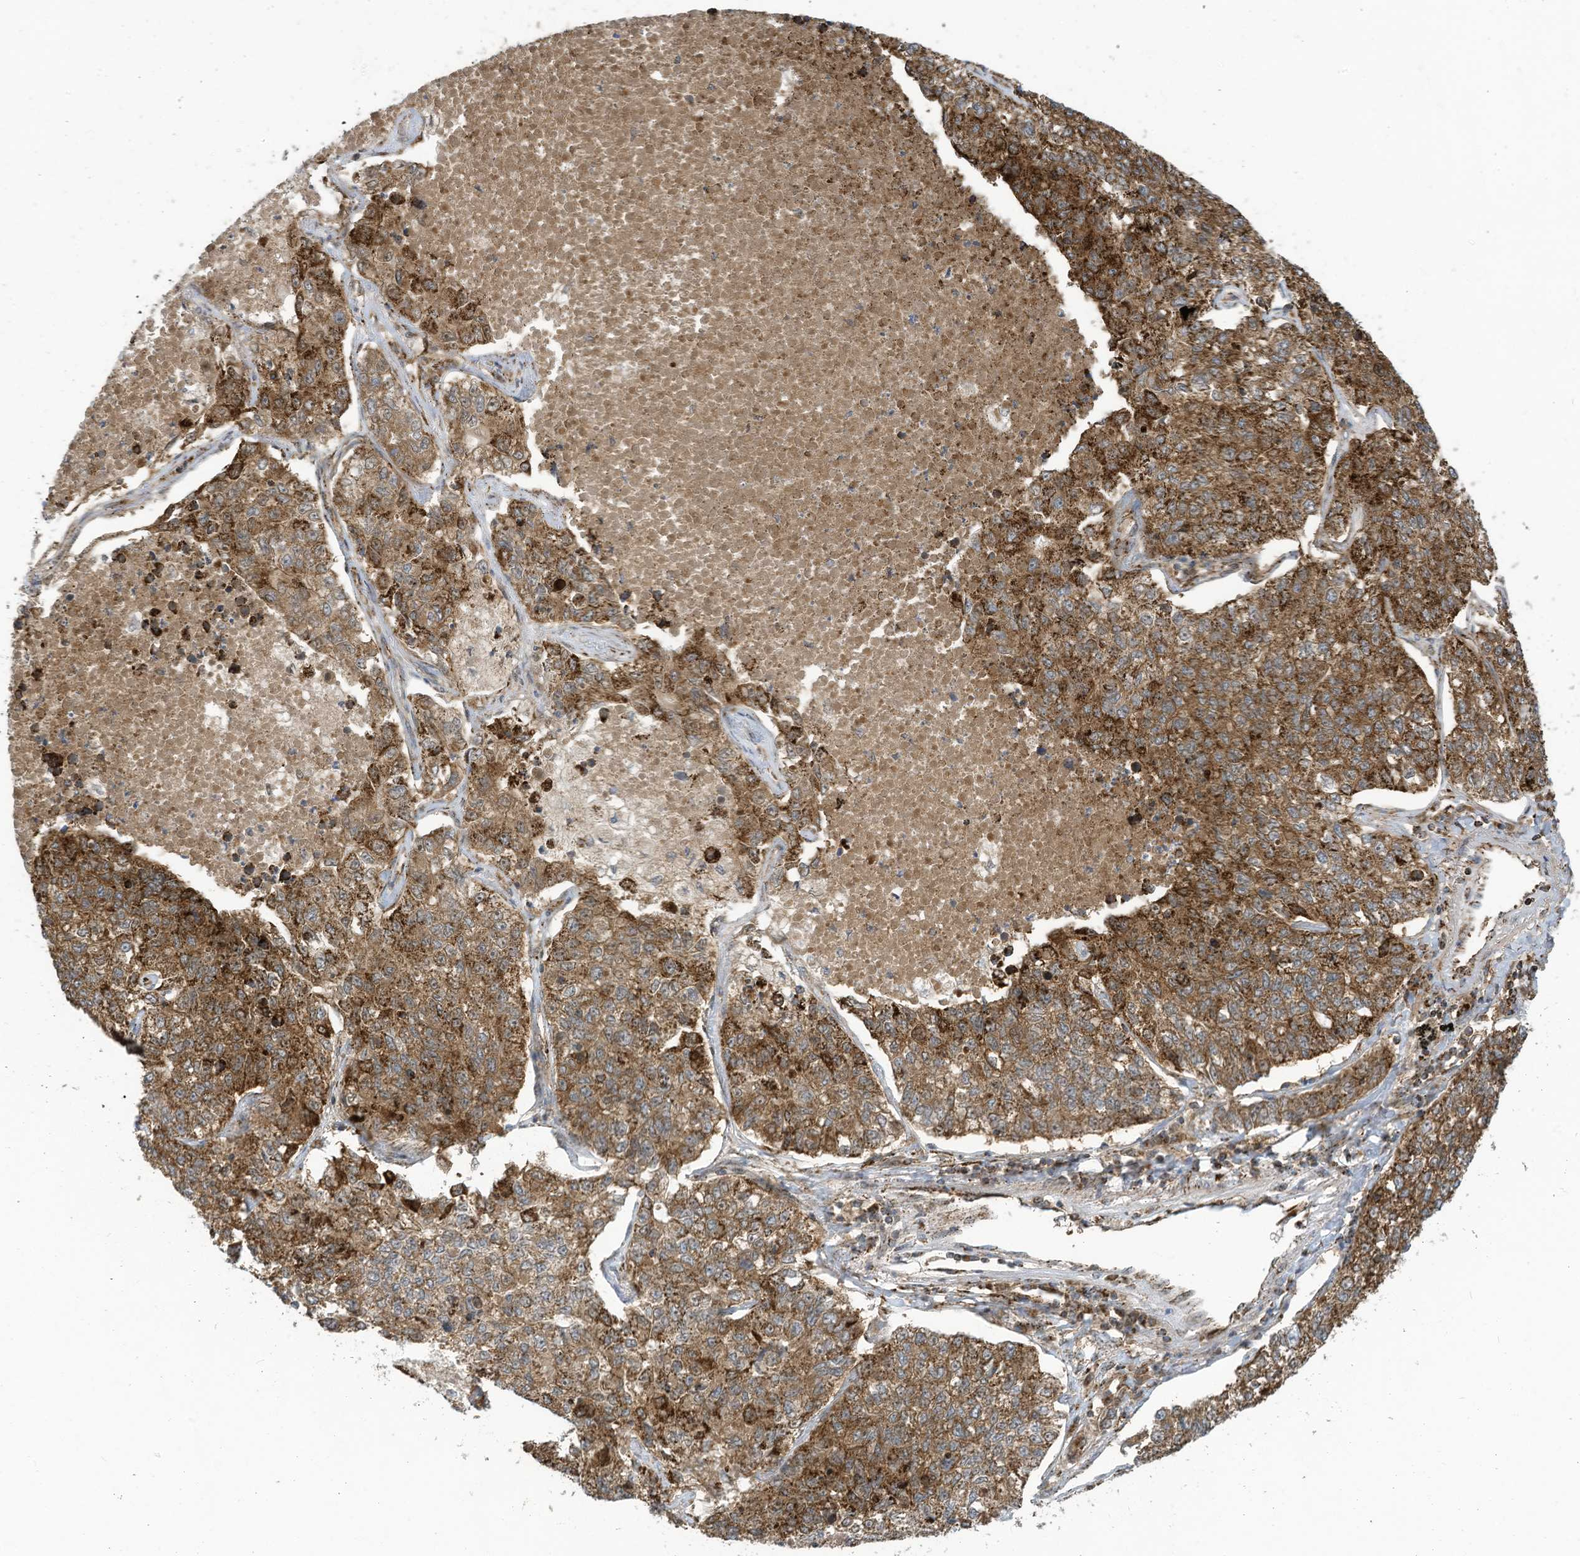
{"staining": {"intensity": "moderate", "quantity": ">75%", "location": "cytoplasmic/membranous"}, "tissue": "lung cancer", "cell_type": "Tumor cells", "image_type": "cancer", "snomed": [{"axis": "morphology", "description": "Adenocarcinoma, NOS"}, {"axis": "topography", "description": "Lung"}], "caption": "Immunohistochemistry (IHC) image of neoplastic tissue: human lung adenocarcinoma stained using immunohistochemistry (IHC) reveals medium levels of moderate protein expression localized specifically in the cytoplasmic/membranous of tumor cells, appearing as a cytoplasmic/membranous brown color.", "gene": "COX10", "patient": {"sex": "male", "age": 49}}